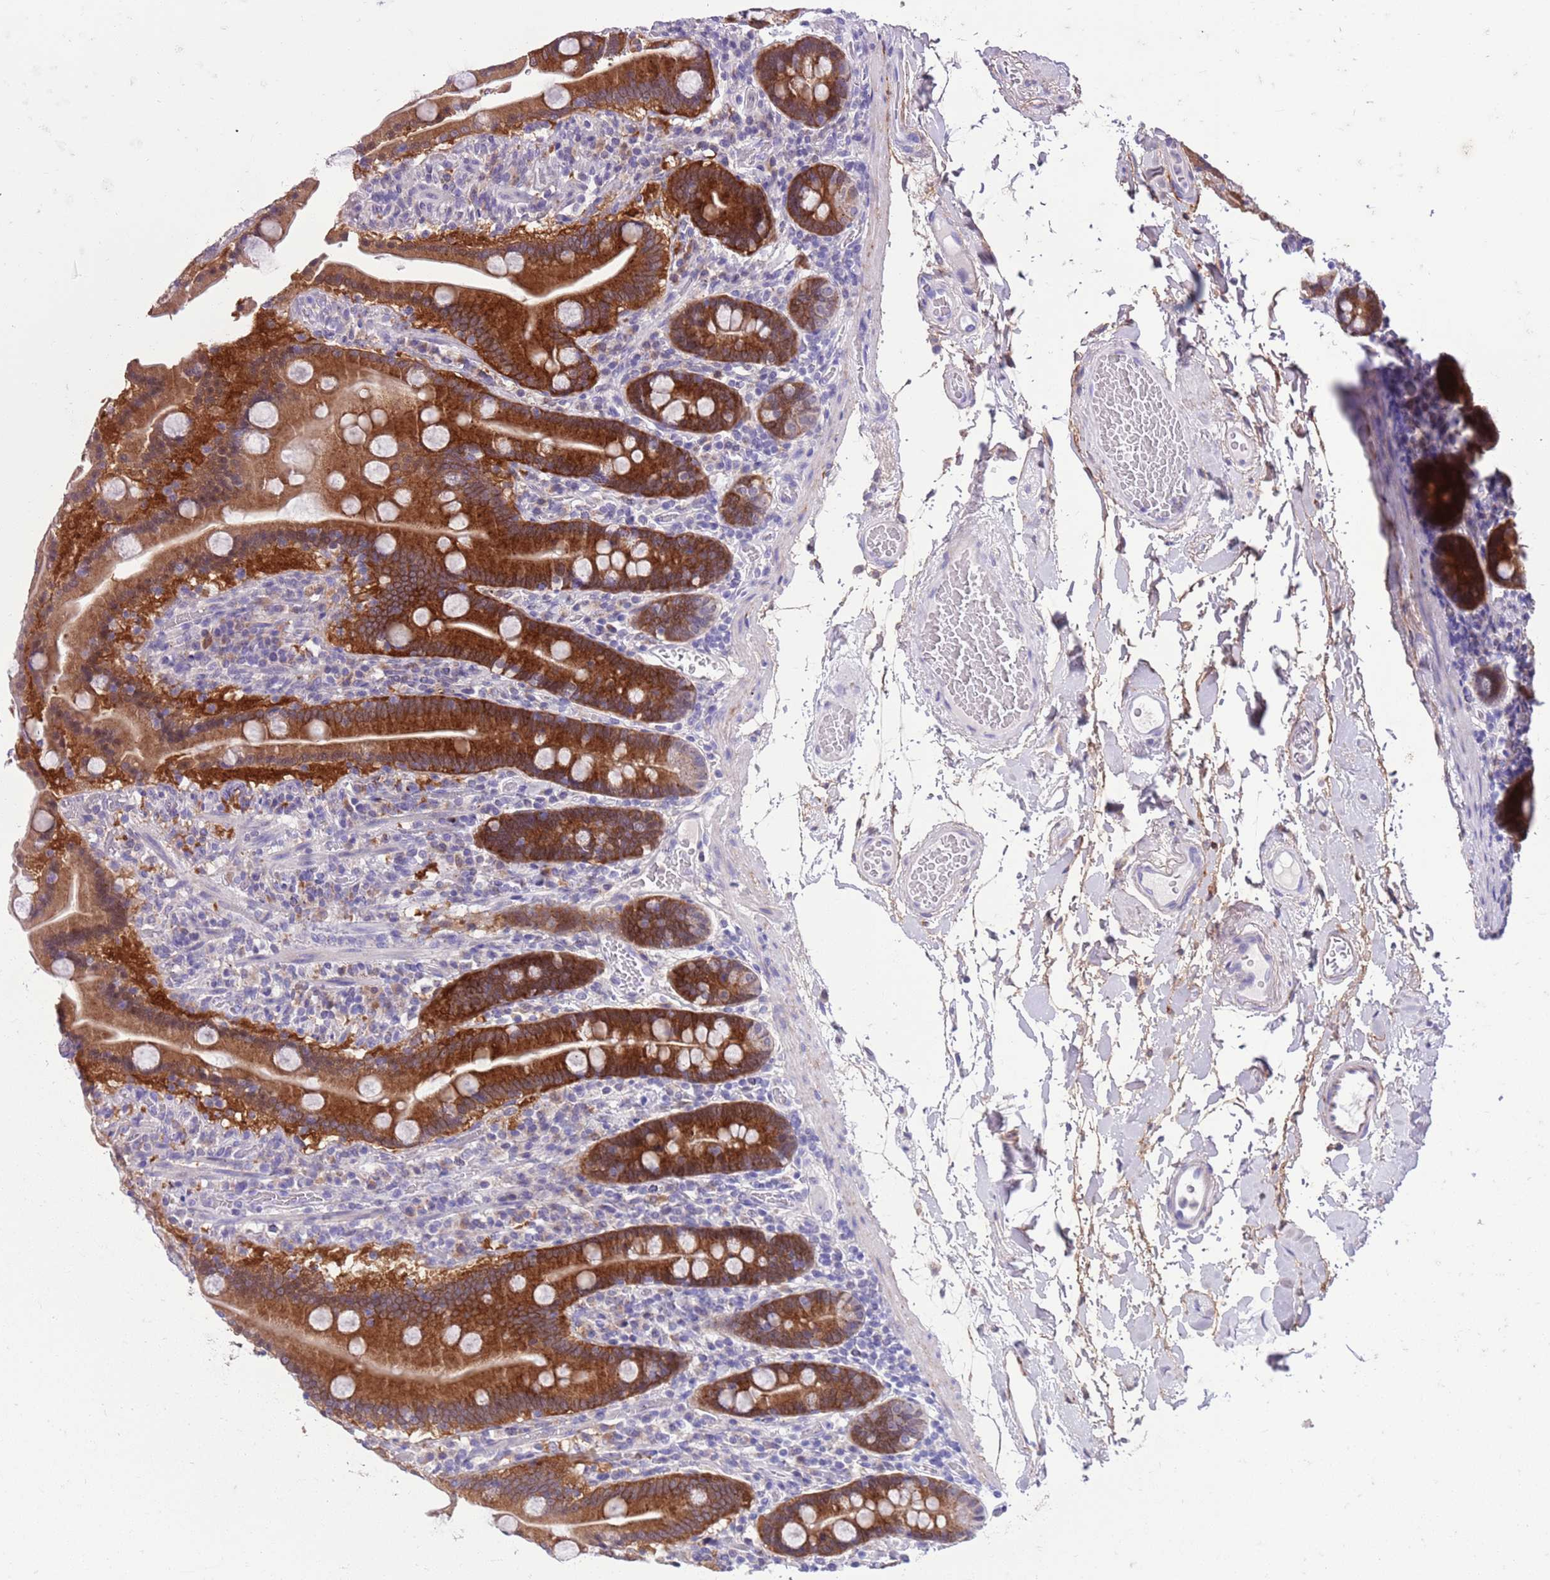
{"staining": {"intensity": "strong", "quantity": ">75%", "location": "cytoplasmic/membranous"}, "tissue": "duodenum", "cell_type": "Glandular cells", "image_type": "normal", "snomed": [{"axis": "morphology", "description": "Normal tissue, NOS"}, {"axis": "topography", "description": "Duodenum"}], "caption": "IHC (DAB) staining of normal human duodenum exhibits strong cytoplasmic/membranous protein staining in about >75% of glandular cells.", "gene": "PFKFB2", "patient": {"sex": "male", "age": 55}}